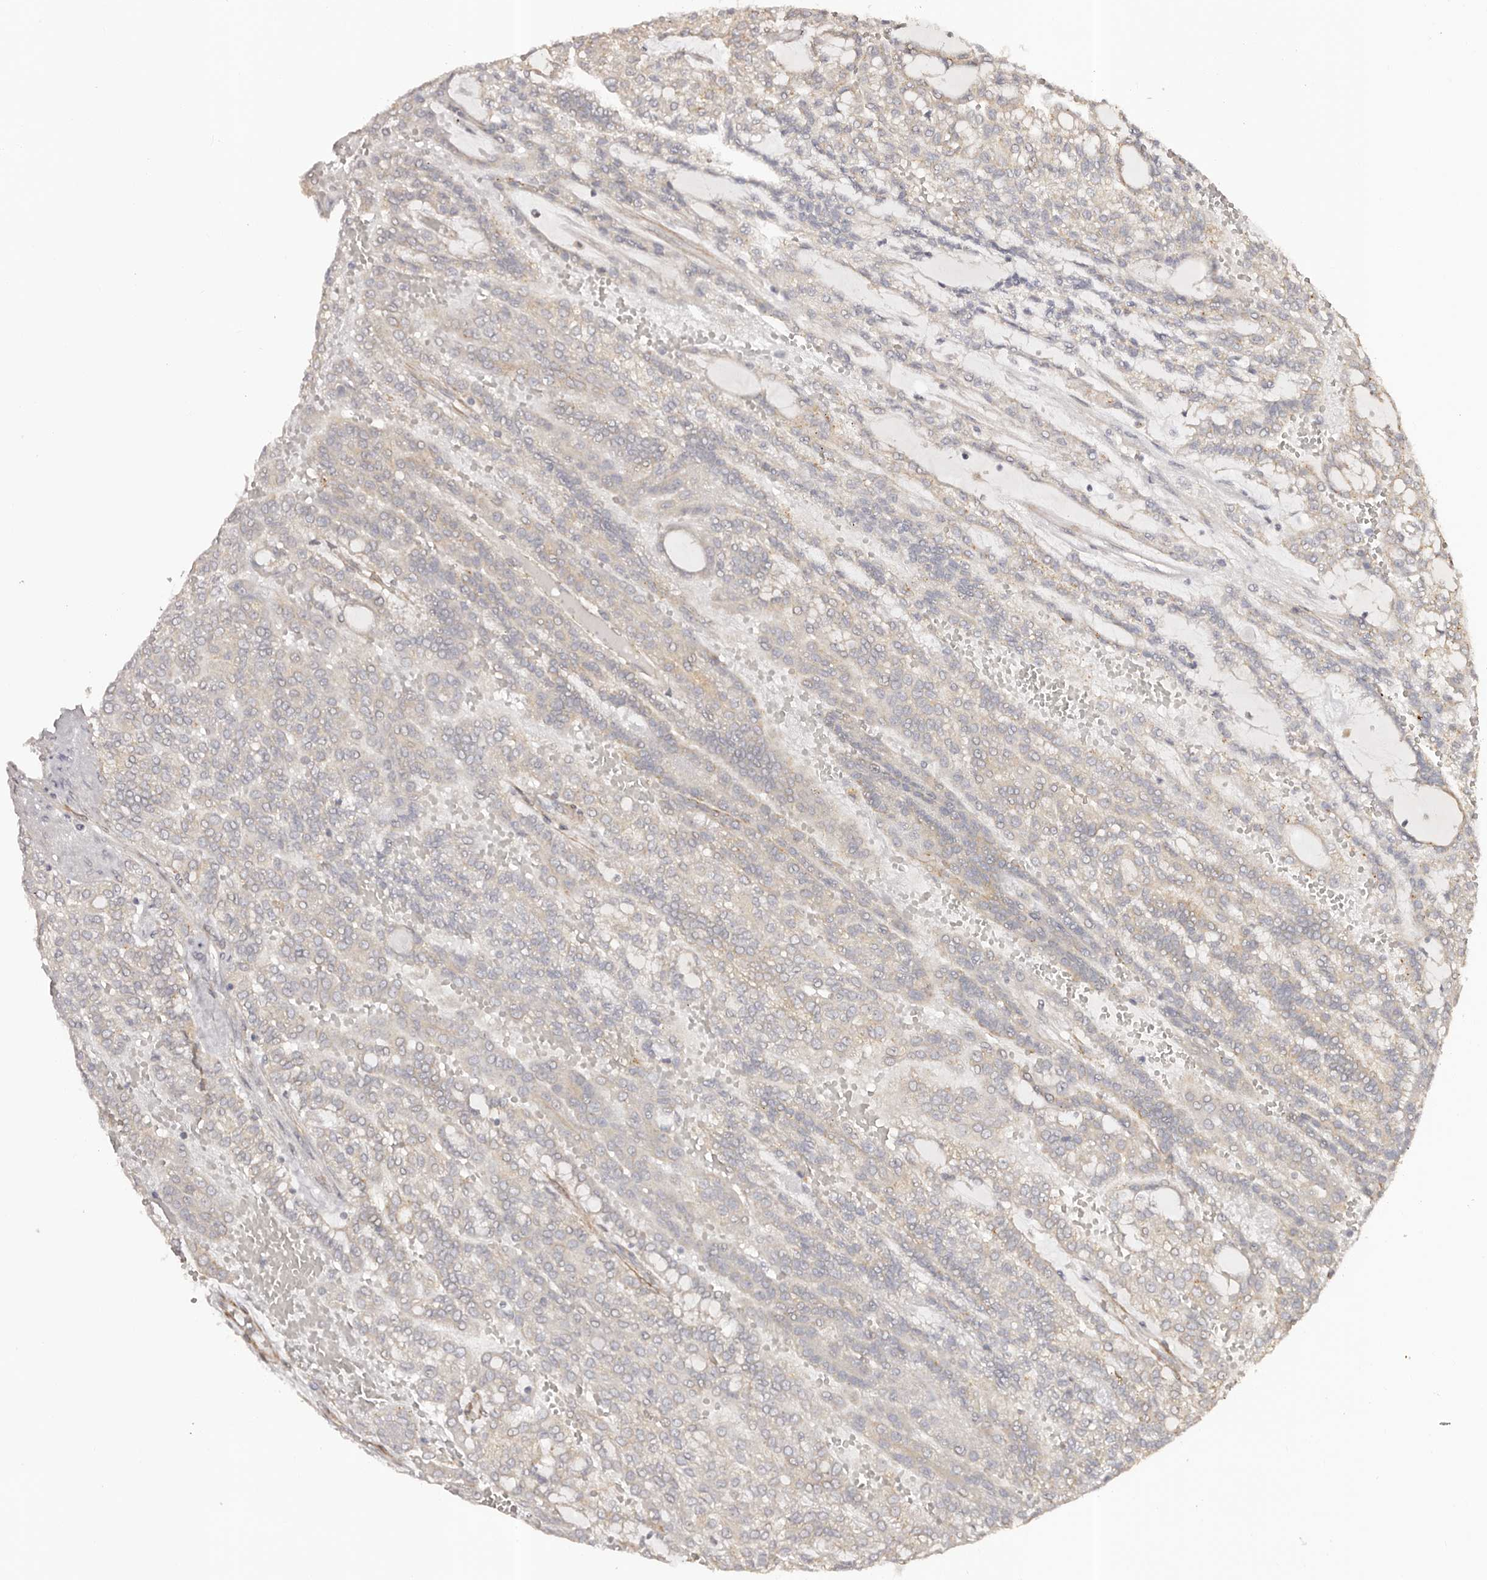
{"staining": {"intensity": "weak", "quantity": "25%-75%", "location": "cytoplasmic/membranous"}, "tissue": "renal cancer", "cell_type": "Tumor cells", "image_type": "cancer", "snomed": [{"axis": "morphology", "description": "Adenocarcinoma, NOS"}, {"axis": "topography", "description": "Kidney"}], "caption": "A micrograph showing weak cytoplasmic/membranous expression in approximately 25%-75% of tumor cells in adenocarcinoma (renal), as visualized by brown immunohistochemical staining.", "gene": "MICAL2", "patient": {"sex": "male", "age": 63}}